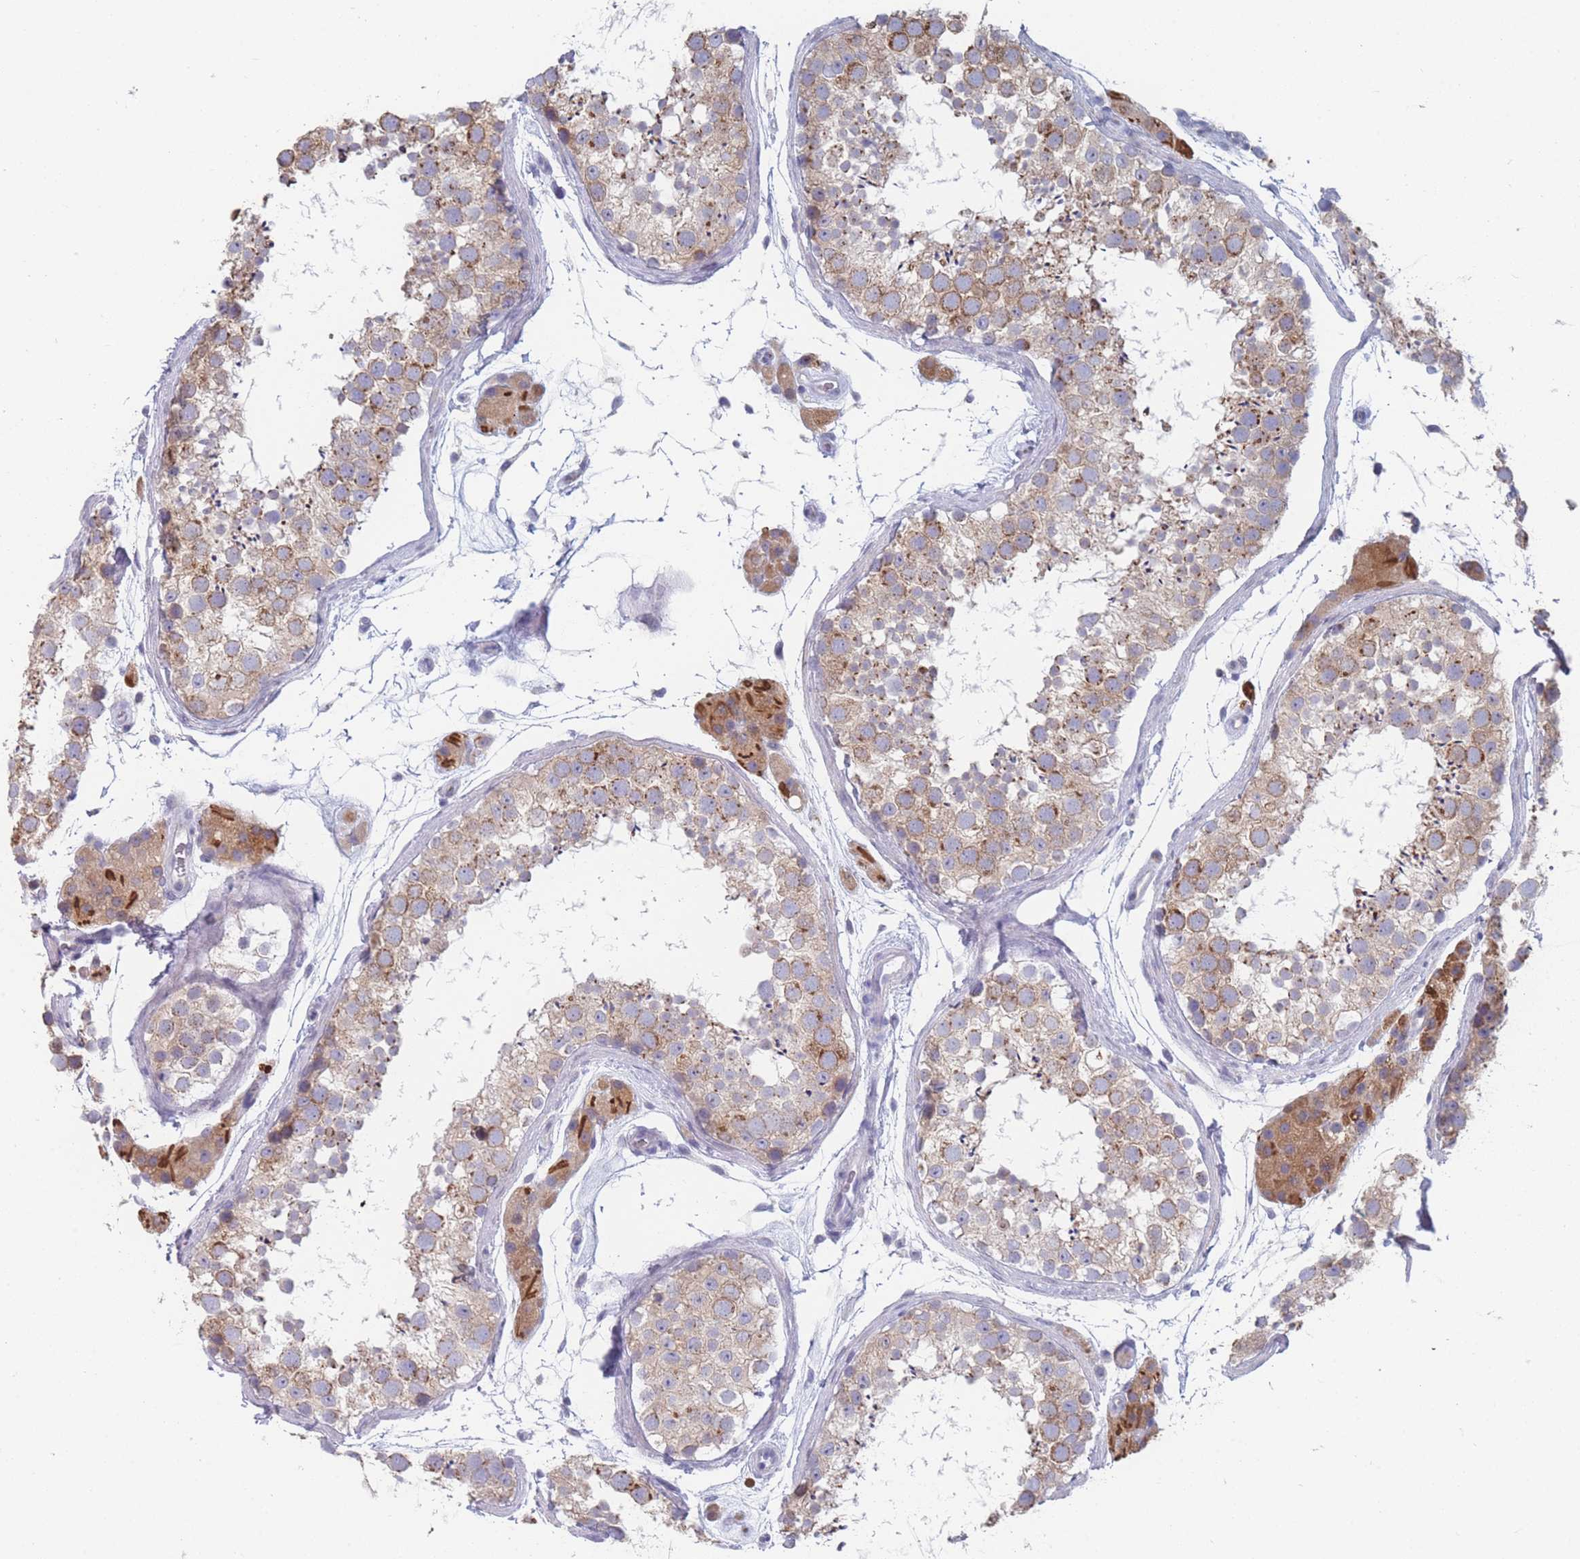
{"staining": {"intensity": "moderate", "quantity": "25%-75%", "location": "cytoplasmic/membranous"}, "tissue": "testis", "cell_type": "Cells in seminiferous ducts", "image_type": "normal", "snomed": [{"axis": "morphology", "description": "Normal tissue, NOS"}, {"axis": "topography", "description": "Testis"}], "caption": "Testis stained with DAB IHC demonstrates medium levels of moderate cytoplasmic/membranous expression in approximately 25%-75% of cells in seminiferous ducts. (DAB IHC with brightfield microscopy, high magnification).", "gene": "TMED10", "patient": {"sex": "male", "age": 41}}